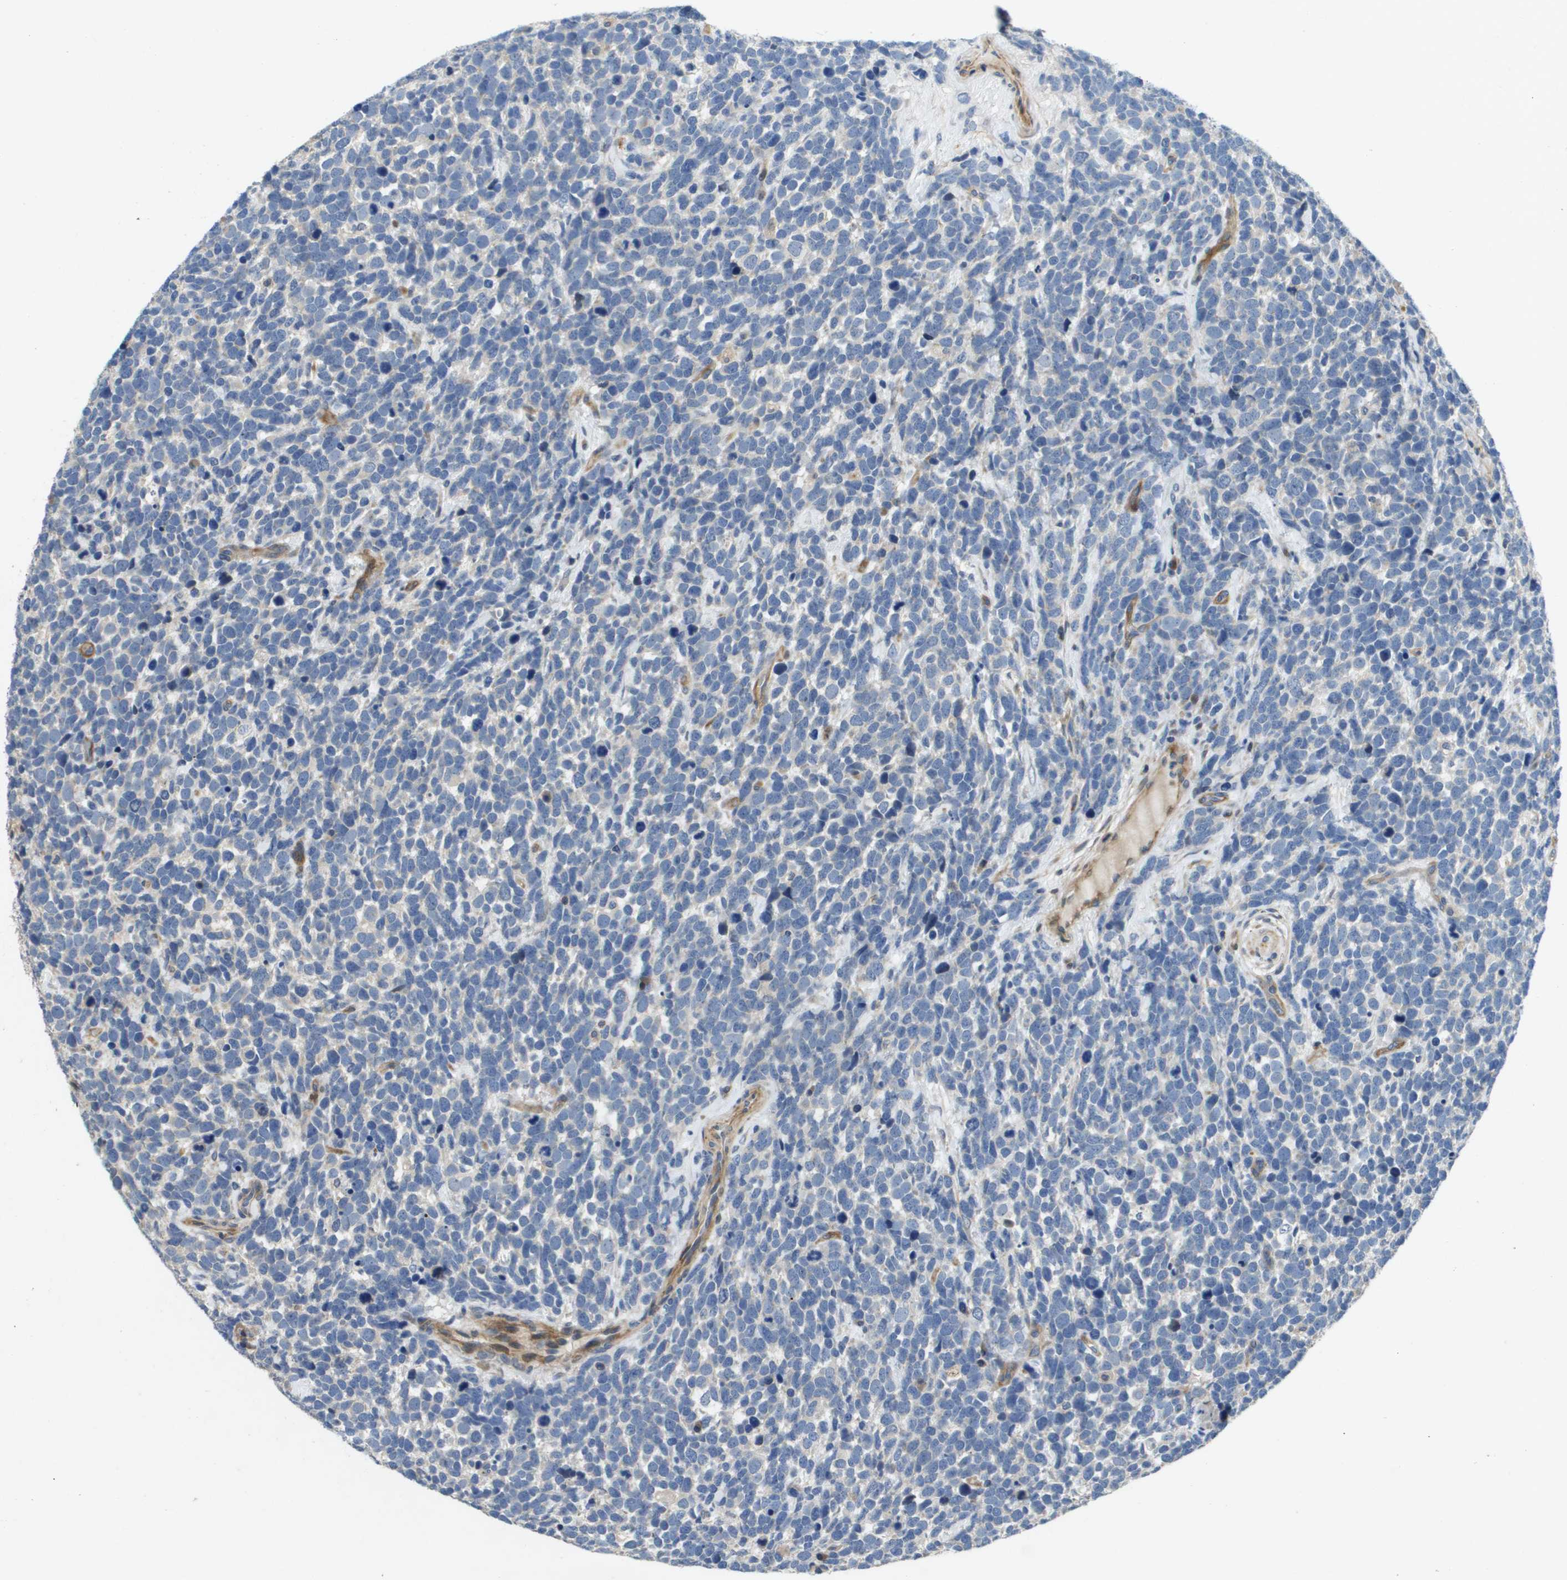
{"staining": {"intensity": "negative", "quantity": "none", "location": "none"}, "tissue": "urothelial cancer", "cell_type": "Tumor cells", "image_type": "cancer", "snomed": [{"axis": "morphology", "description": "Urothelial carcinoma, High grade"}, {"axis": "topography", "description": "Urinary bladder"}], "caption": "This is a micrograph of immunohistochemistry staining of urothelial cancer, which shows no expression in tumor cells.", "gene": "SCN4B", "patient": {"sex": "female", "age": 82}}